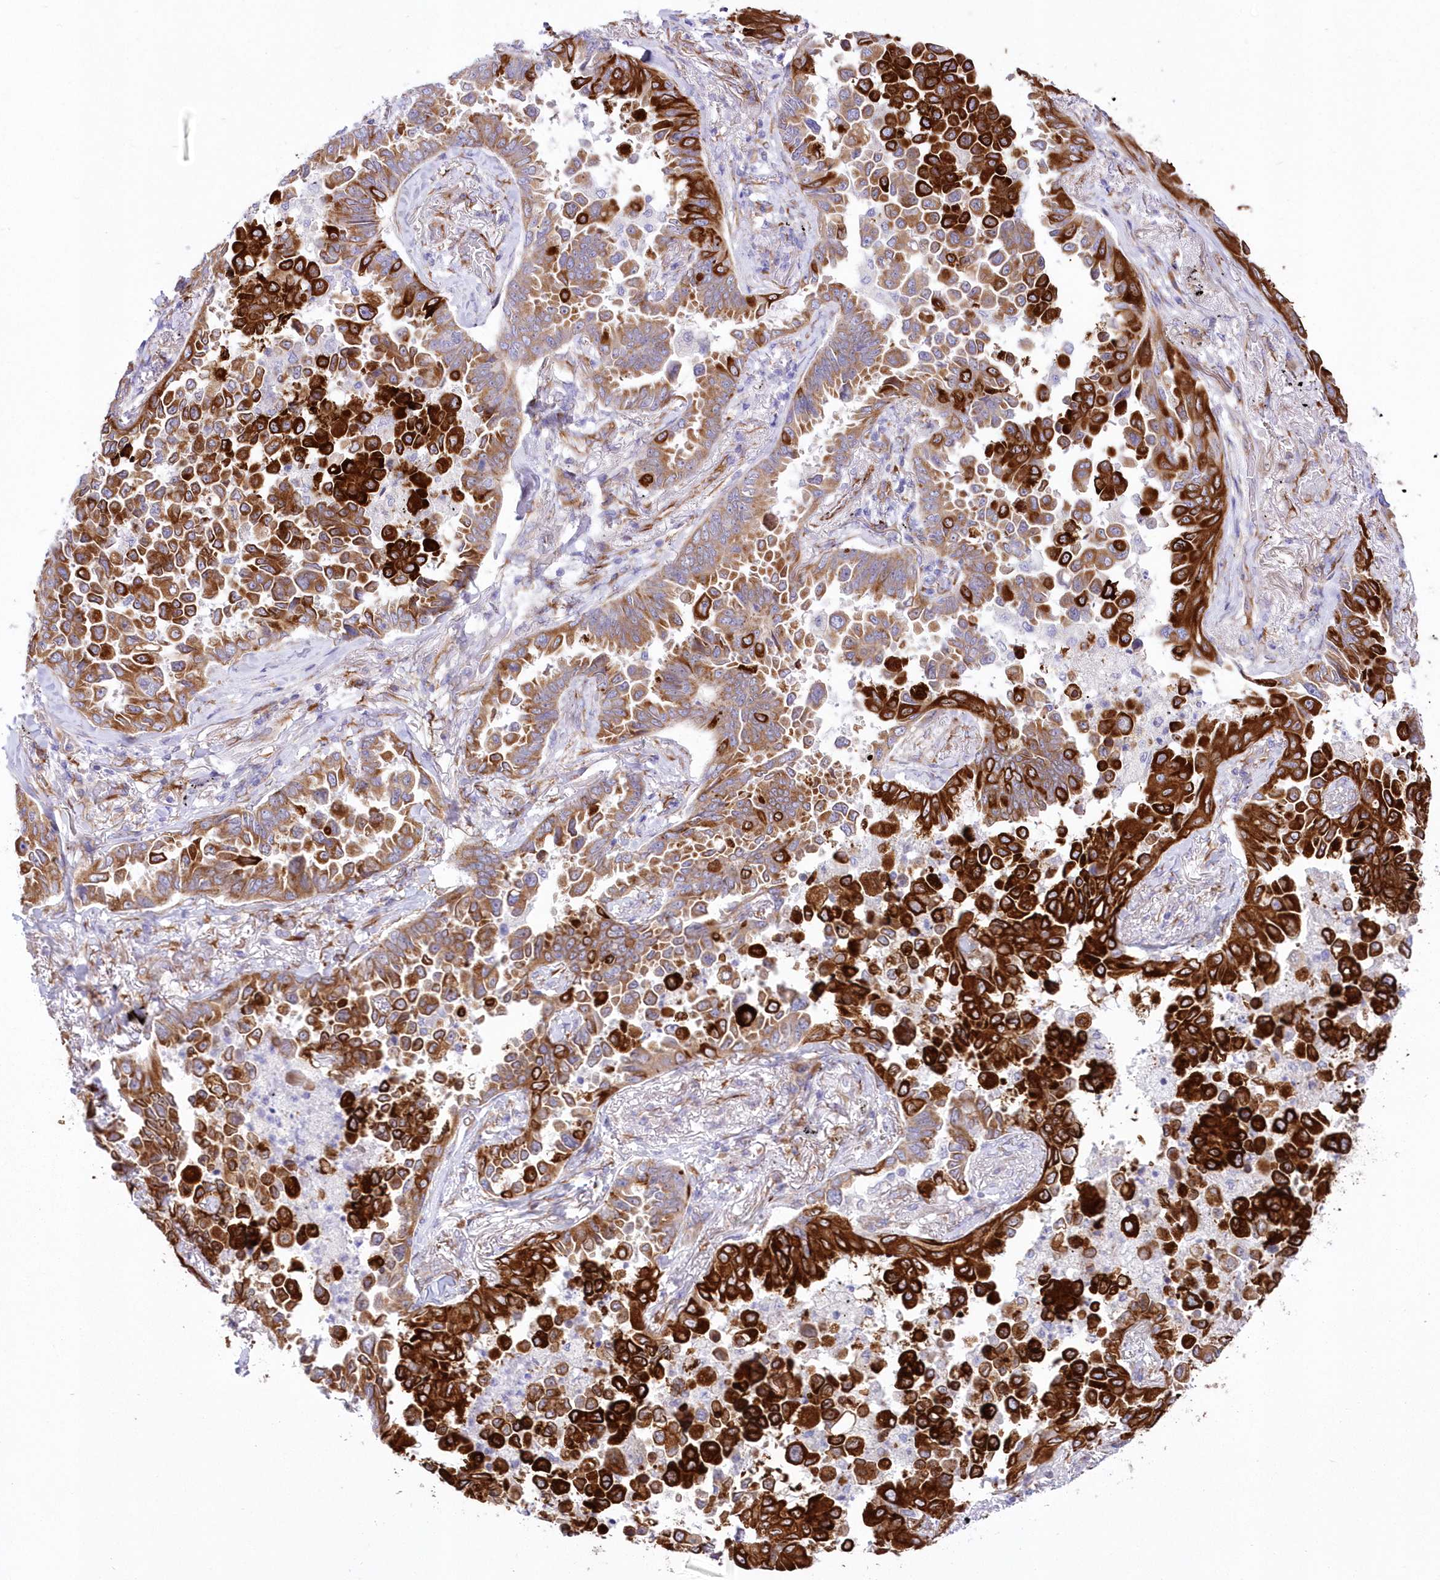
{"staining": {"intensity": "strong", "quantity": ">75%", "location": "cytoplasmic/membranous"}, "tissue": "lung cancer", "cell_type": "Tumor cells", "image_type": "cancer", "snomed": [{"axis": "morphology", "description": "Adenocarcinoma, NOS"}, {"axis": "topography", "description": "Lung"}], "caption": "Strong cytoplasmic/membranous expression for a protein is seen in about >75% of tumor cells of lung cancer using immunohistochemistry (IHC).", "gene": "YTHDC2", "patient": {"sex": "female", "age": 67}}